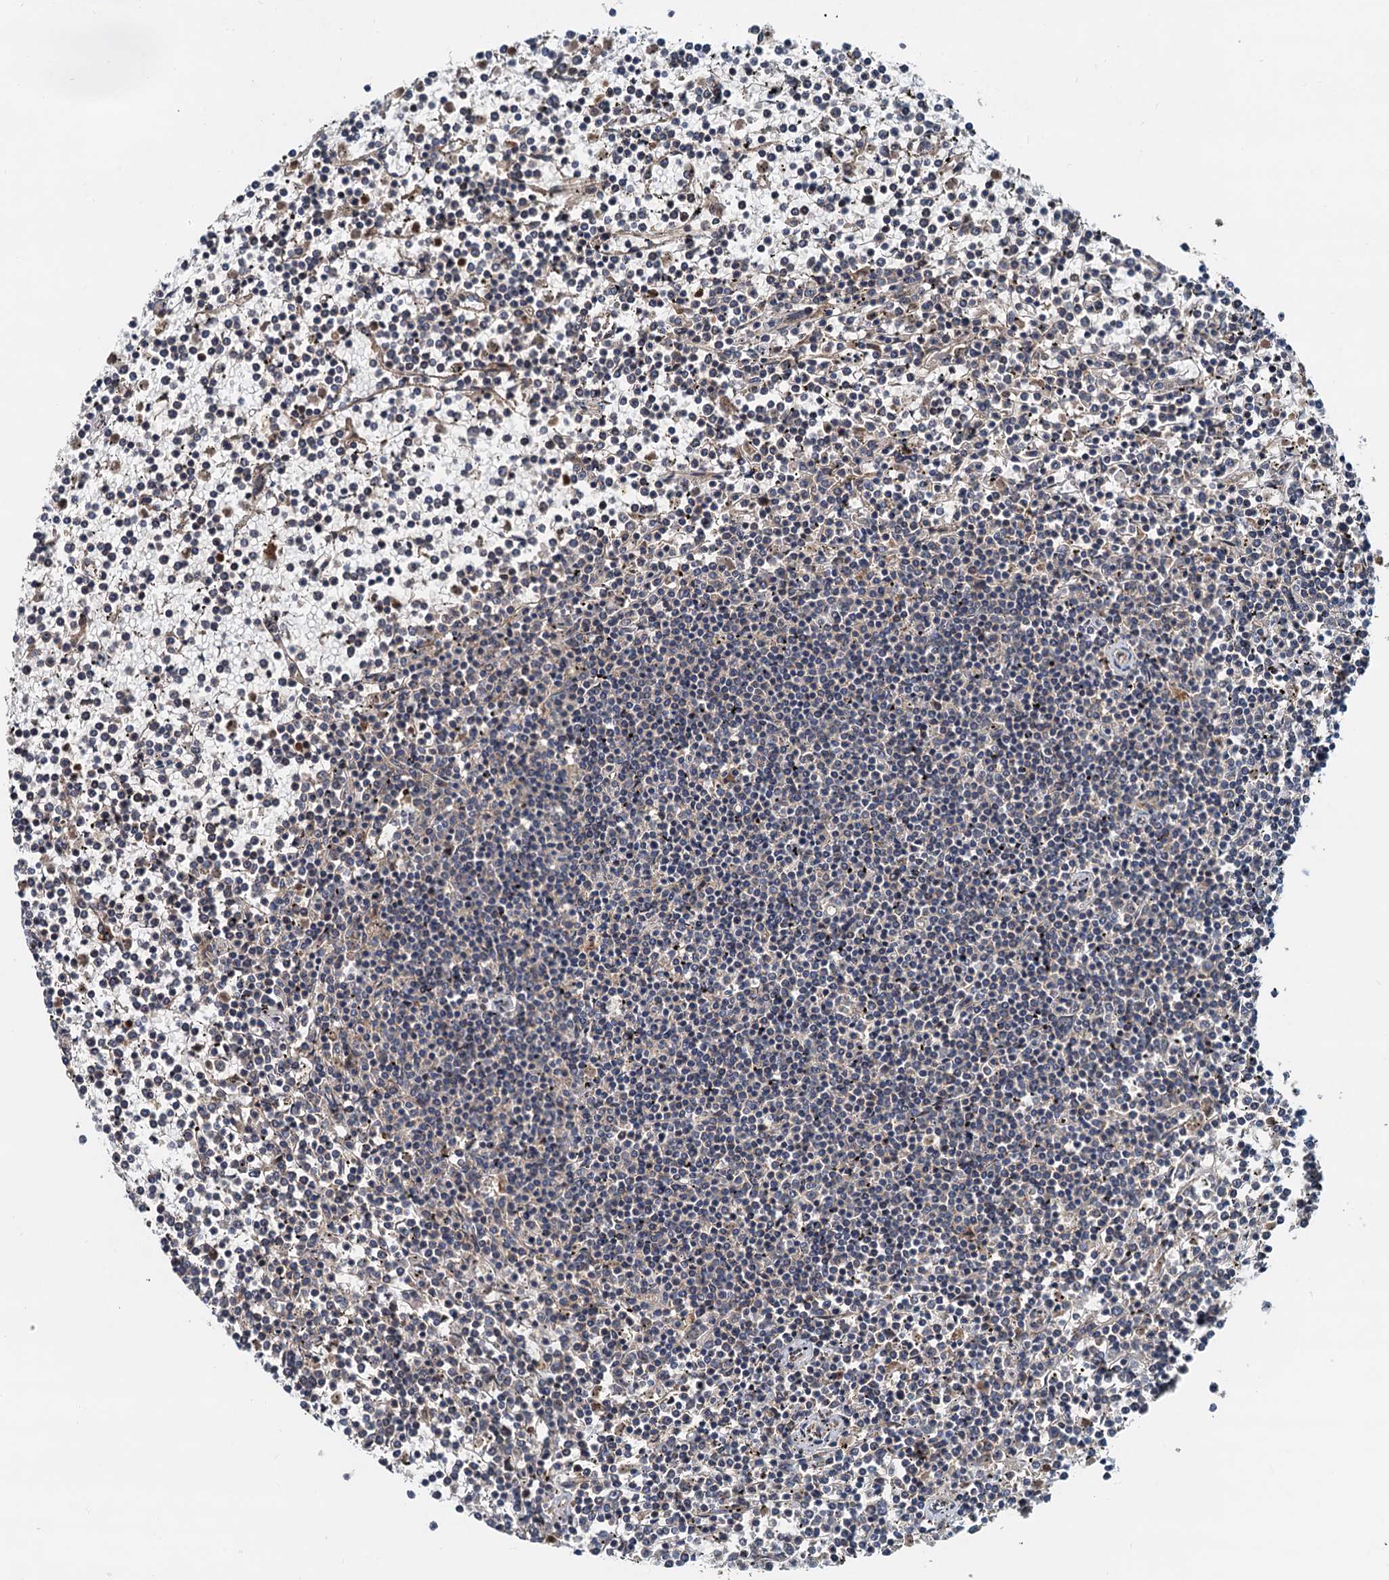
{"staining": {"intensity": "negative", "quantity": "none", "location": "none"}, "tissue": "lymphoma", "cell_type": "Tumor cells", "image_type": "cancer", "snomed": [{"axis": "morphology", "description": "Malignant lymphoma, non-Hodgkin's type, Low grade"}, {"axis": "topography", "description": "Spleen"}], "caption": "Protein analysis of lymphoma exhibits no significant staining in tumor cells. (DAB immunohistochemistry visualized using brightfield microscopy, high magnification).", "gene": "CEP68", "patient": {"sex": "female", "age": 19}}